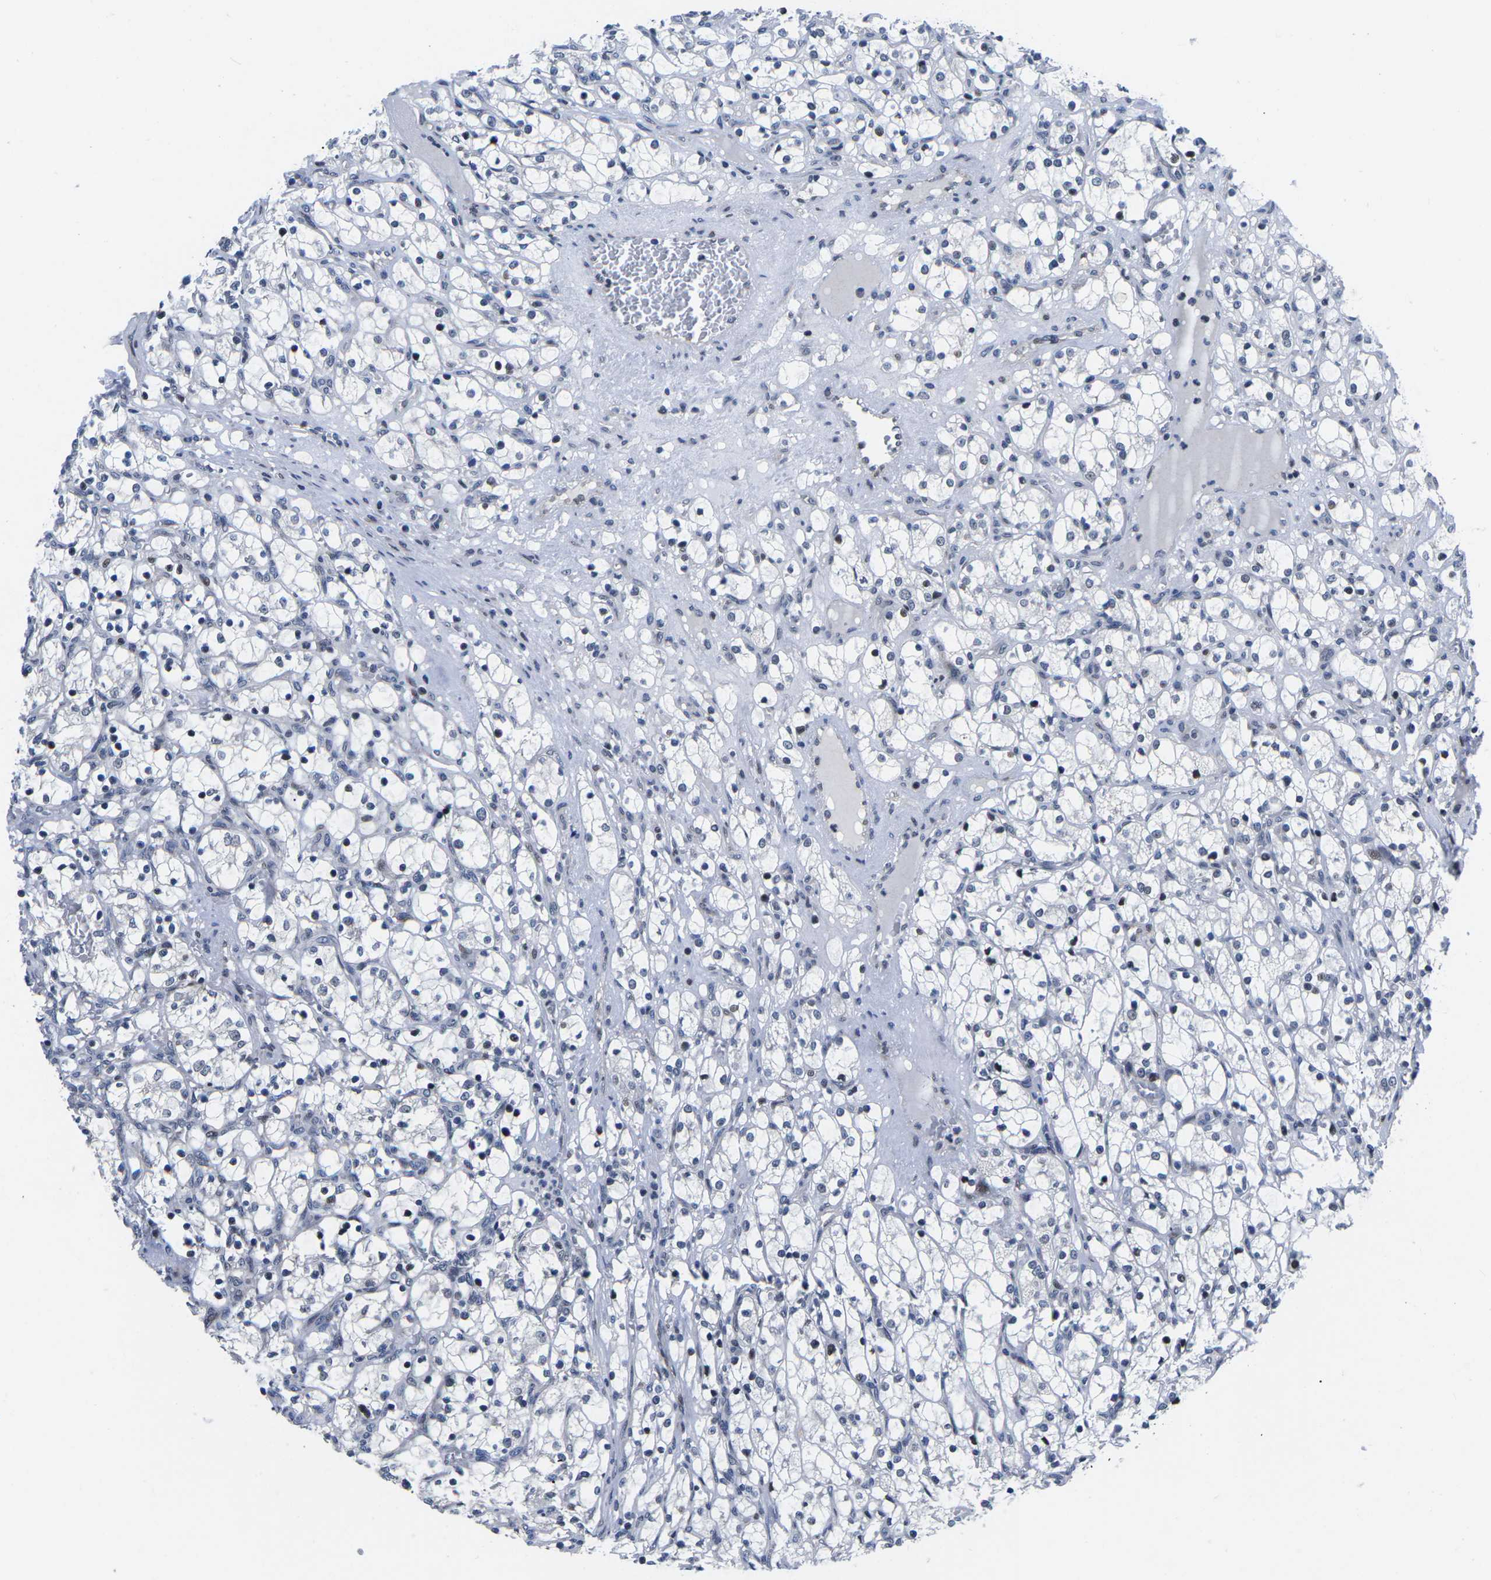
{"staining": {"intensity": "negative", "quantity": "none", "location": "none"}, "tissue": "renal cancer", "cell_type": "Tumor cells", "image_type": "cancer", "snomed": [{"axis": "morphology", "description": "Adenocarcinoma, NOS"}, {"axis": "topography", "description": "Kidney"}], "caption": "There is no significant staining in tumor cells of renal adenocarcinoma.", "gene": "CDC73", "patient": {"sex": "female", "age": 69}}